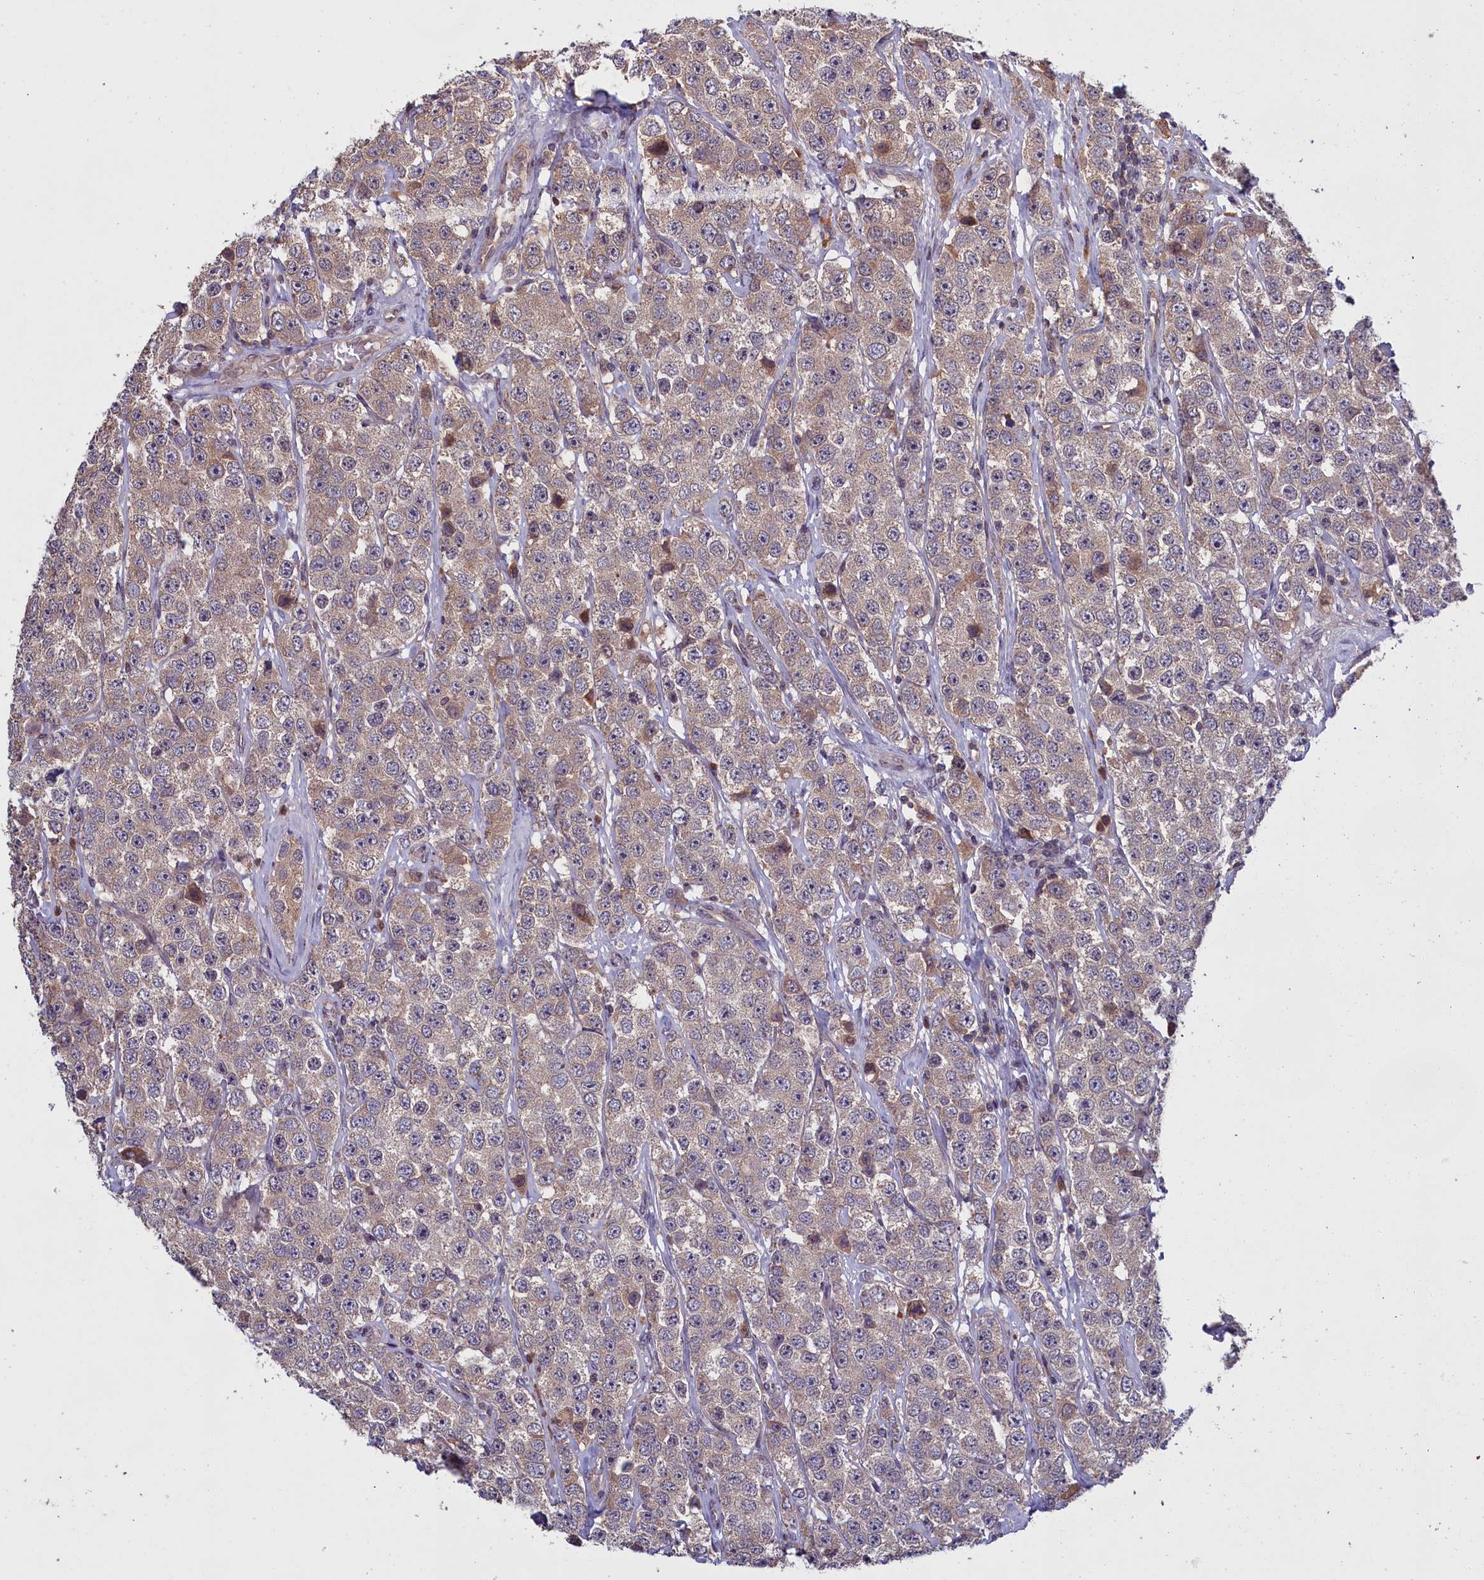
{"staining": {"intensity": "weak", "quantity": "25%-75%", "location": "cytoplasmic/membranous"}, "tissue": "testis cancer", "cell_type": "Tumor cells", "image_type": "cancer", "snomed": [{"axis": "morphology", "description": "Seminoma, NOS"}, {"axis": "topography", "description": "Testis"}], "caption": "Immunohistochemistry (IHC) staining of seminoma (testis), which displays low levels of weak cytoplasmic/membranous staining in about 25%-75% of tumor cells indicating weak cytoplasmic/membranous protein staining. The staining was performed using DAB (brown) for protein detection and nuclei were counterstained in hematoxylin (blue).", "gene": "DENND1B", "patient": {"sex": "male", "age": 28}}